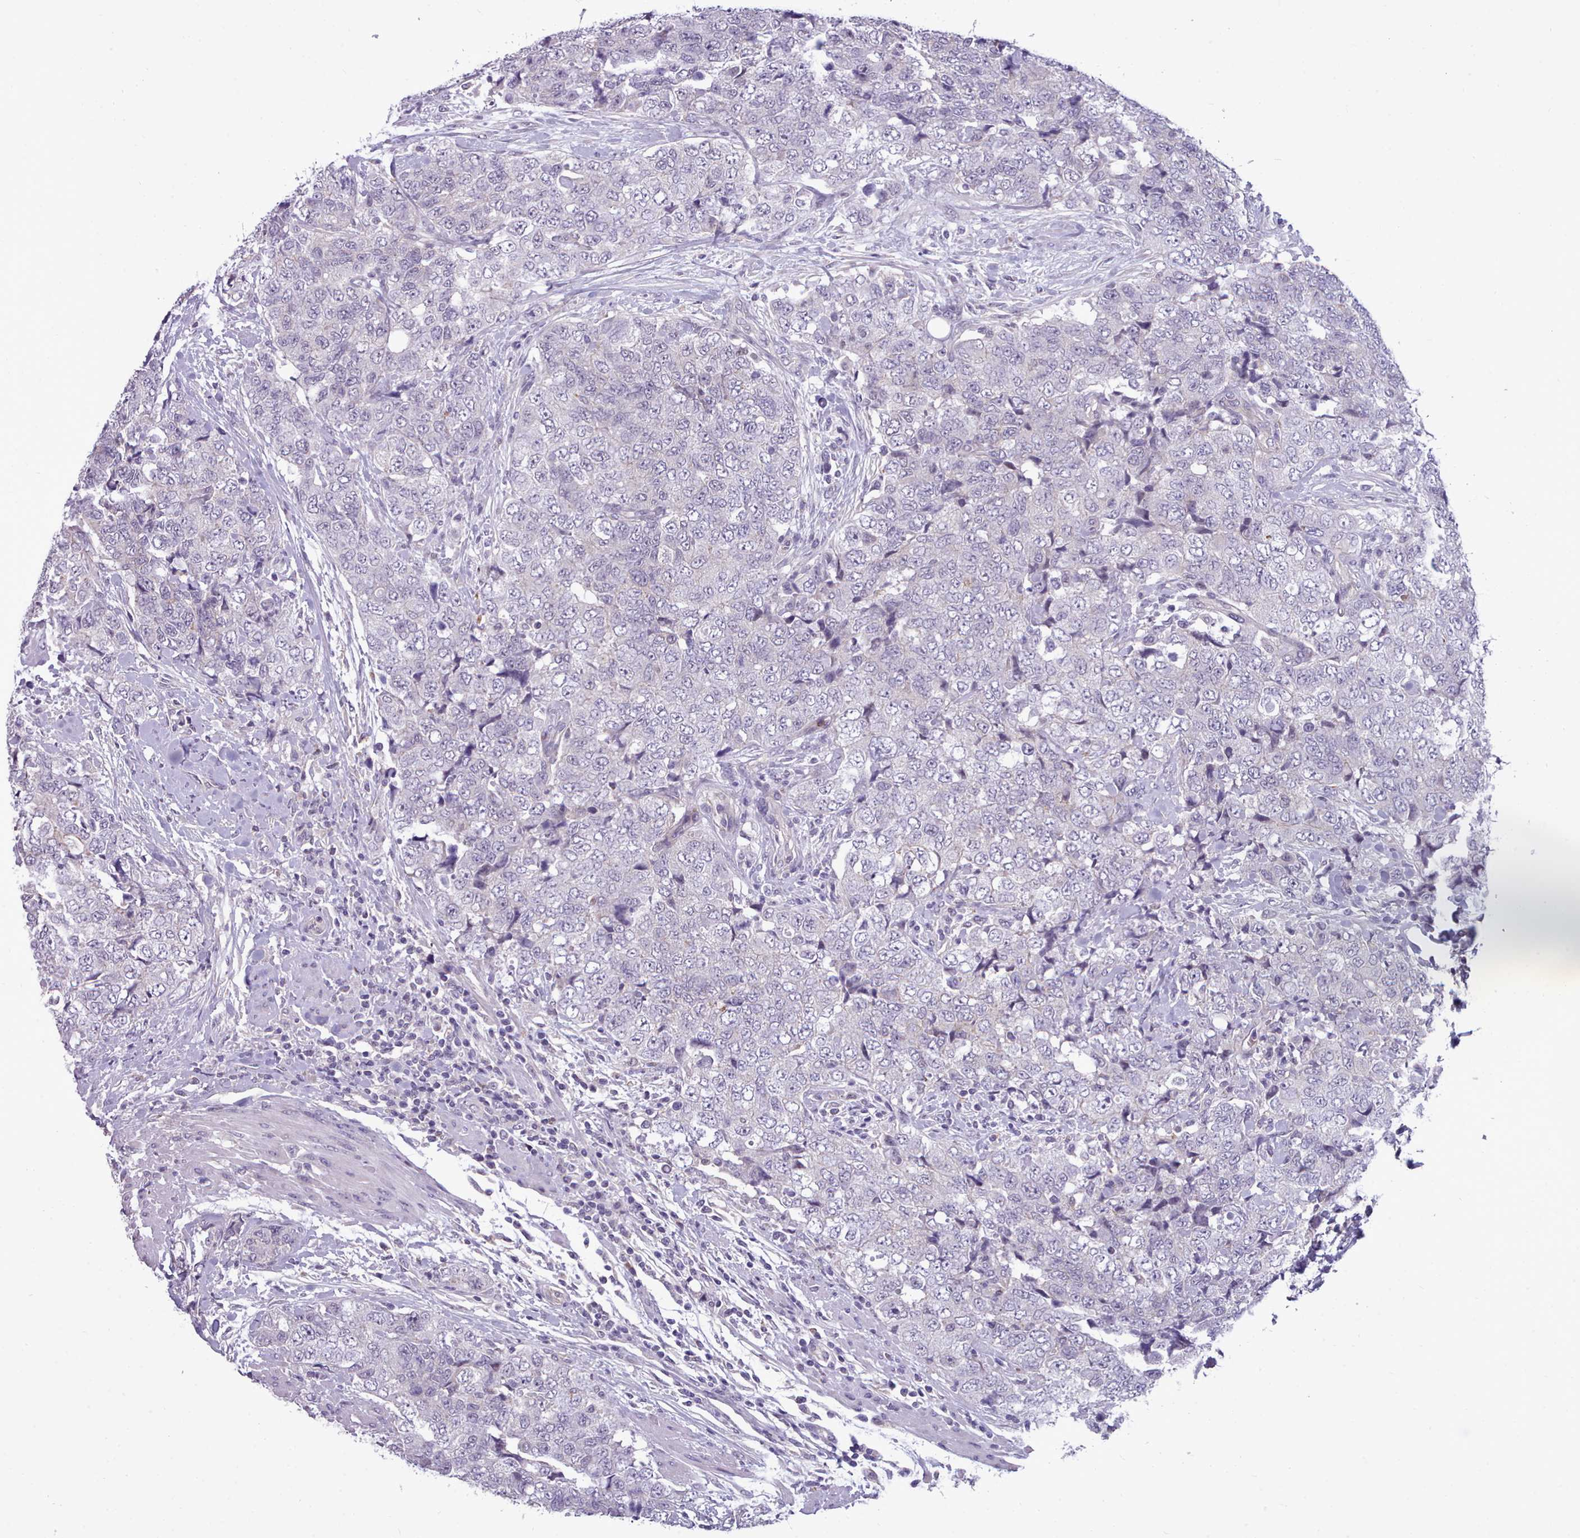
{"staining": {"intensity": "negative", "quantity": "none", "location": "none"}, "tissue": "urothelial cancer", "cell_type": "Tumor cells", "image_type": "cancer", "snomed": [{"axis": "morphology", "description": "Urothelial carcinoma, High grade"}, {"axis": "topography", "description": "Urinary bladder"}], "caption": "A micrograph of urothelial carcinoma (high-grade) stained for a protein exhibits no brown staining in tumor cells.", "gene": "KCTD16", "patient": {"sex": "female", "age": 78}}